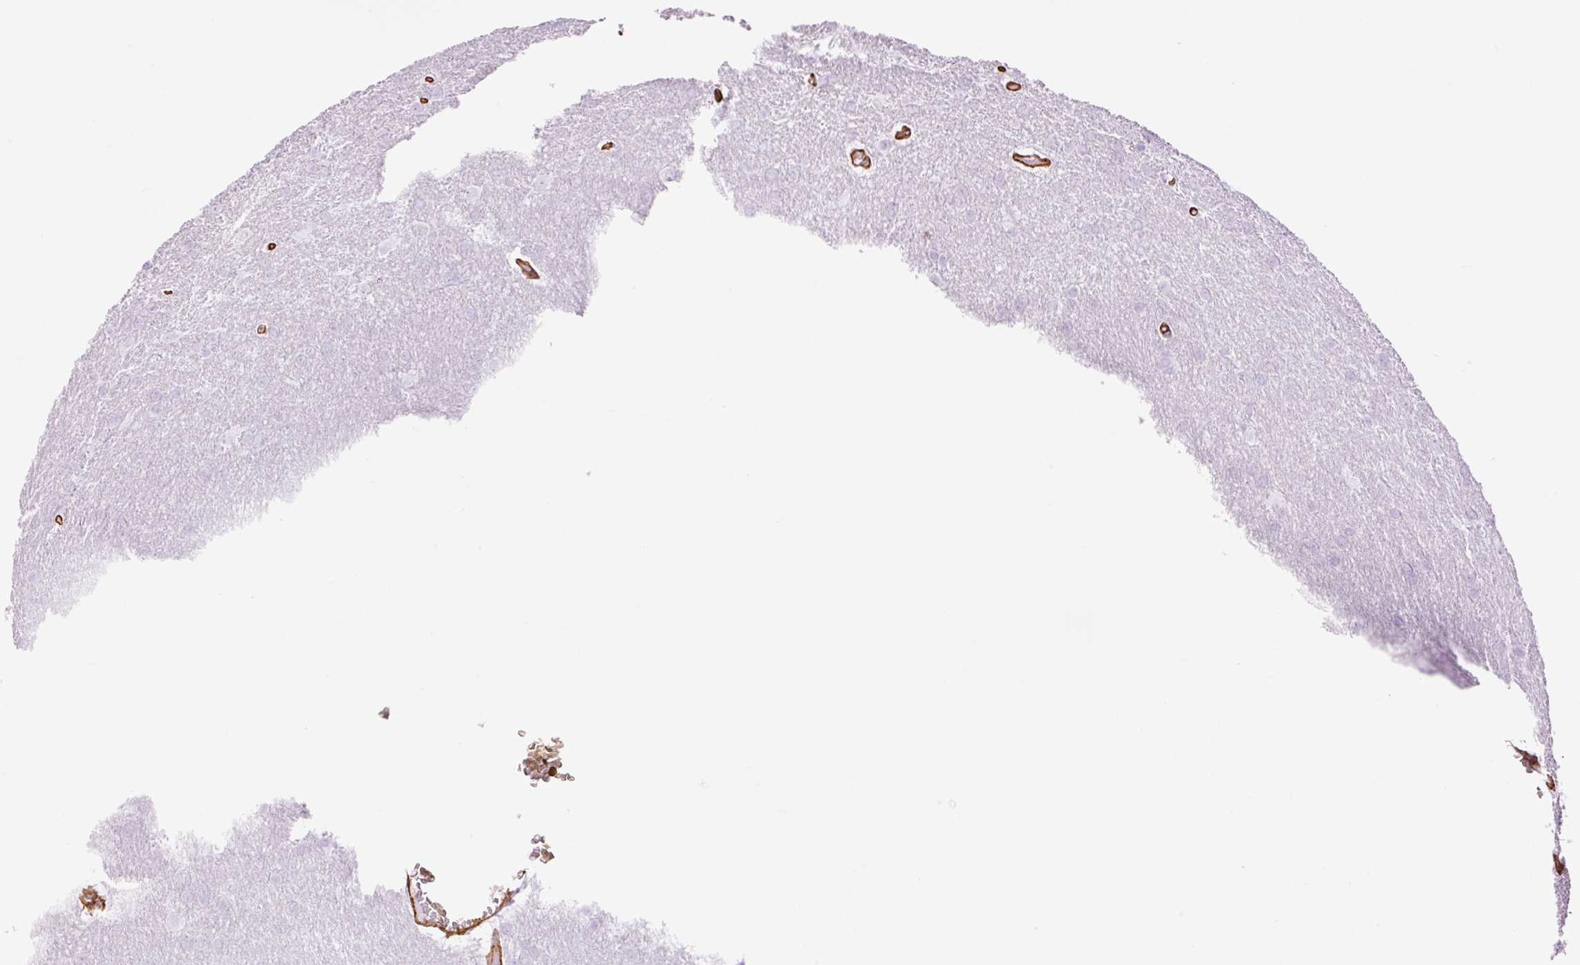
{"staining": {"intensity": "negative", "quantity": "none", "location": "none"}, "tissue": "glioma", "cell_type": "Tumor cells", "image_type": "cancer", "snomed": [{"axis": "morphology", "description": "Glioma, malignant, Low grade"}, {"axis": "topography", "description": "Brain"}], "caption": "Glioma was stained to show a protein in brown. There is no significant positivity in tumor cells.", "gene": "CAV1", "patient": {"sex": "female", "age": 32}}